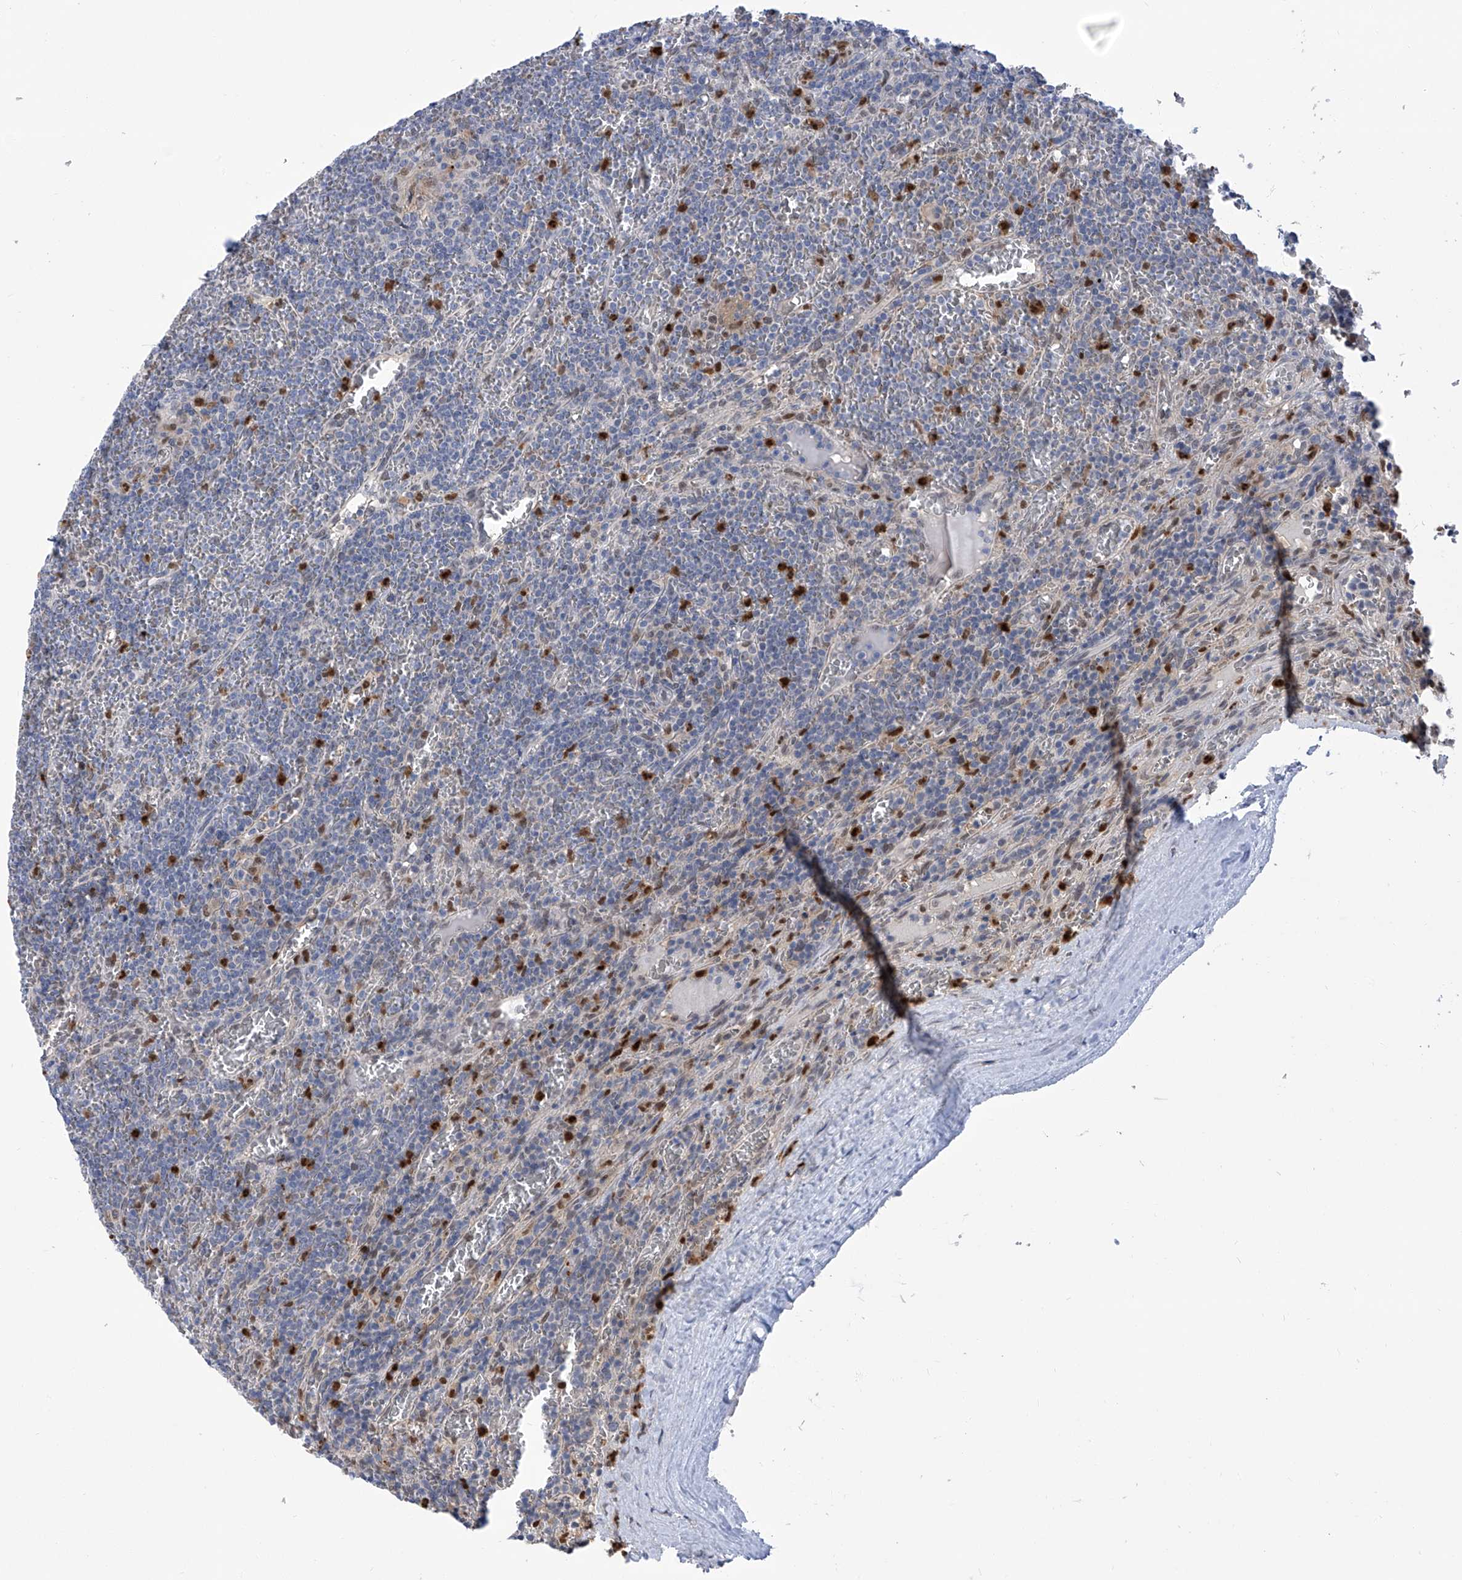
{"staining": {"intensity": "negative", "quantity": "none", "location": "none"}, "tissue": "lymphoma", "cell_type": "Tumor cells", "image_type": "cancer", "snomed": [{"axis": "morphology", "description": "Malignant lymphoma, non-Hodgkin's type, Low grade"}, {"axis": "topography", "description": "Spleen"}], "caption": "Tumor cells are negative for protein expression in human lymphoma.", "gene": "PHF20", "patient": {"sex": "female", "age": 19}}